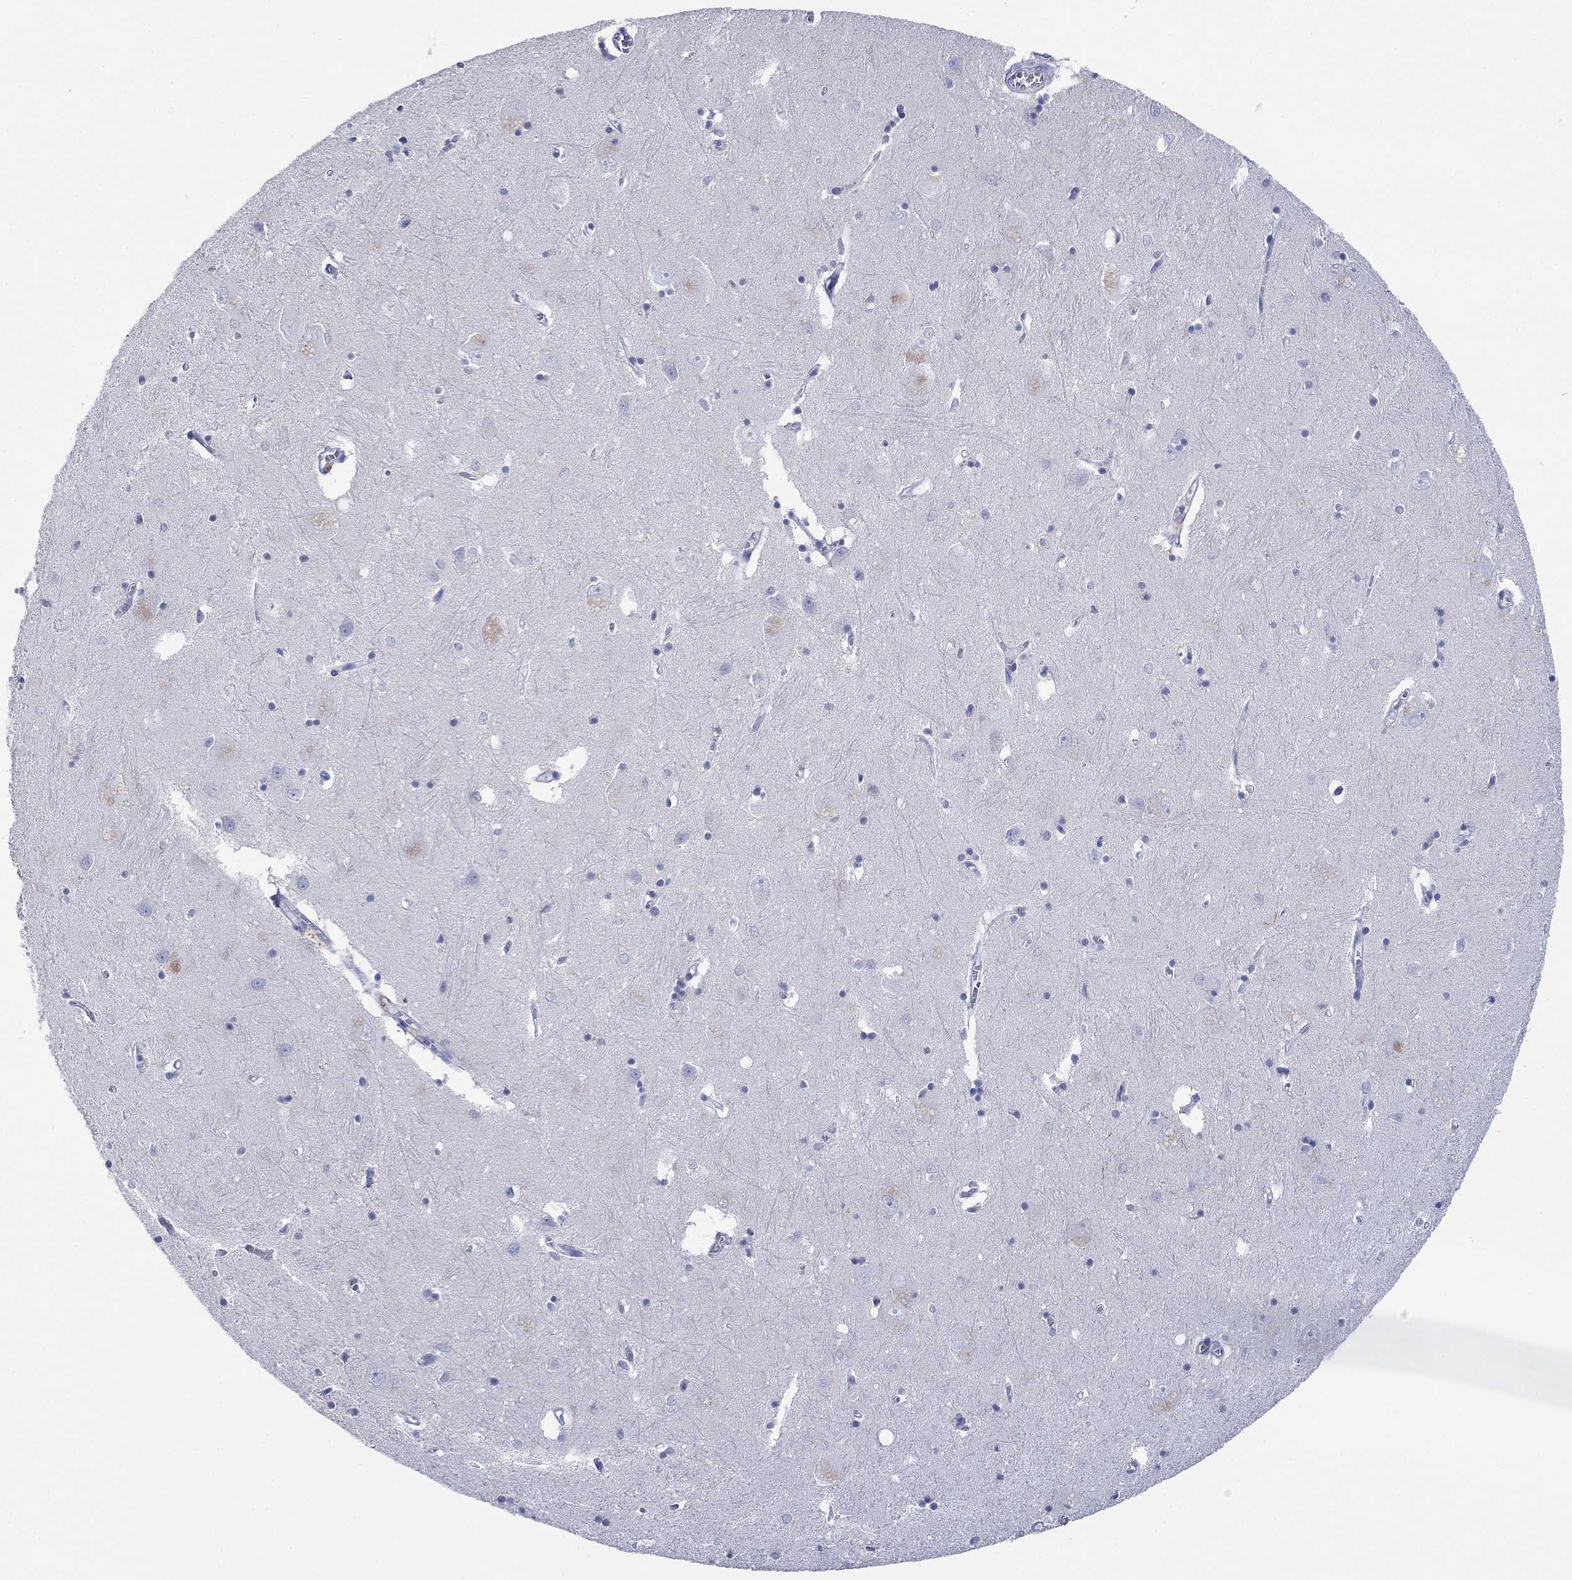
{"staining": {"intensity": "negative", "quantity": "none", "location": "none"}, "tissue": "caudate", "cell_type": "Glial cells", "image_type": "normal", "snomed": [{"axis": "morphology", "description": "Normal tissue, NOS"}, {"axis": "topography", "description": "Lateral ventricle wall"}], "caption": "Protein analysis of normal caudate reveals no significant positivity in glial cells.", "gene": "PDYN", "patient": {"sex": "male", "age": 54}}